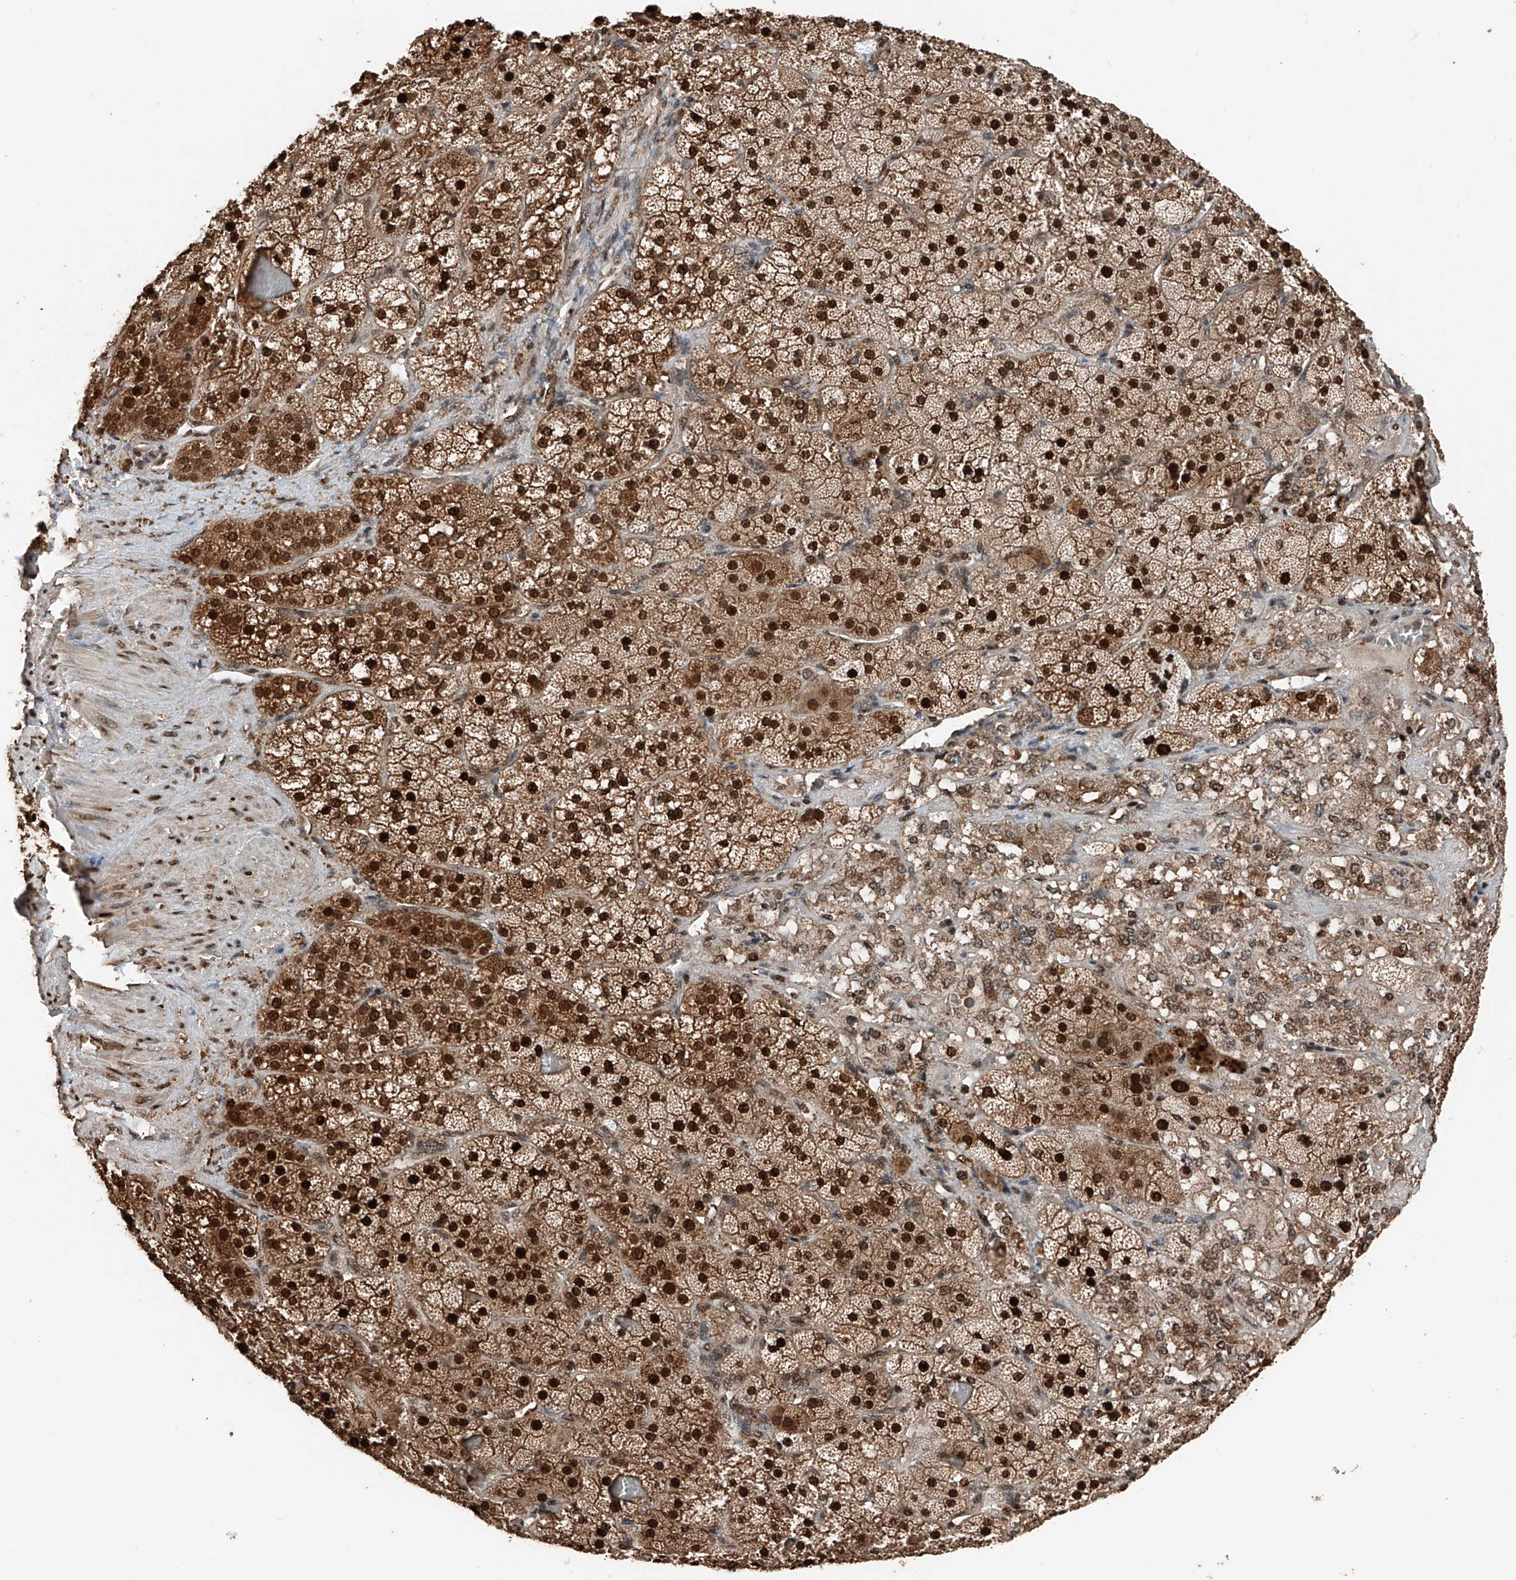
{"staining": {"intensity": "strong", "quantity": ">75%", "location": "cytoplasmic/membranous,nuclear"}, "tissue": "adrenal gland", "cell_type": "Glandular cells", "image_type": "normal", "snomed": [{"axis": "morphology", "description": "Normal tissue, NOS"}, {"axis": "topography", "description": "Adrenal gland"}], "caption": "Human adrenal gland stained for a protein (brown) exhibits strong cytoplasmic/membranous,nuclear positive expression in about >75% of glandular cells.", "gene": "RMND1", "patient": {"sex": "male", "age": 57}}